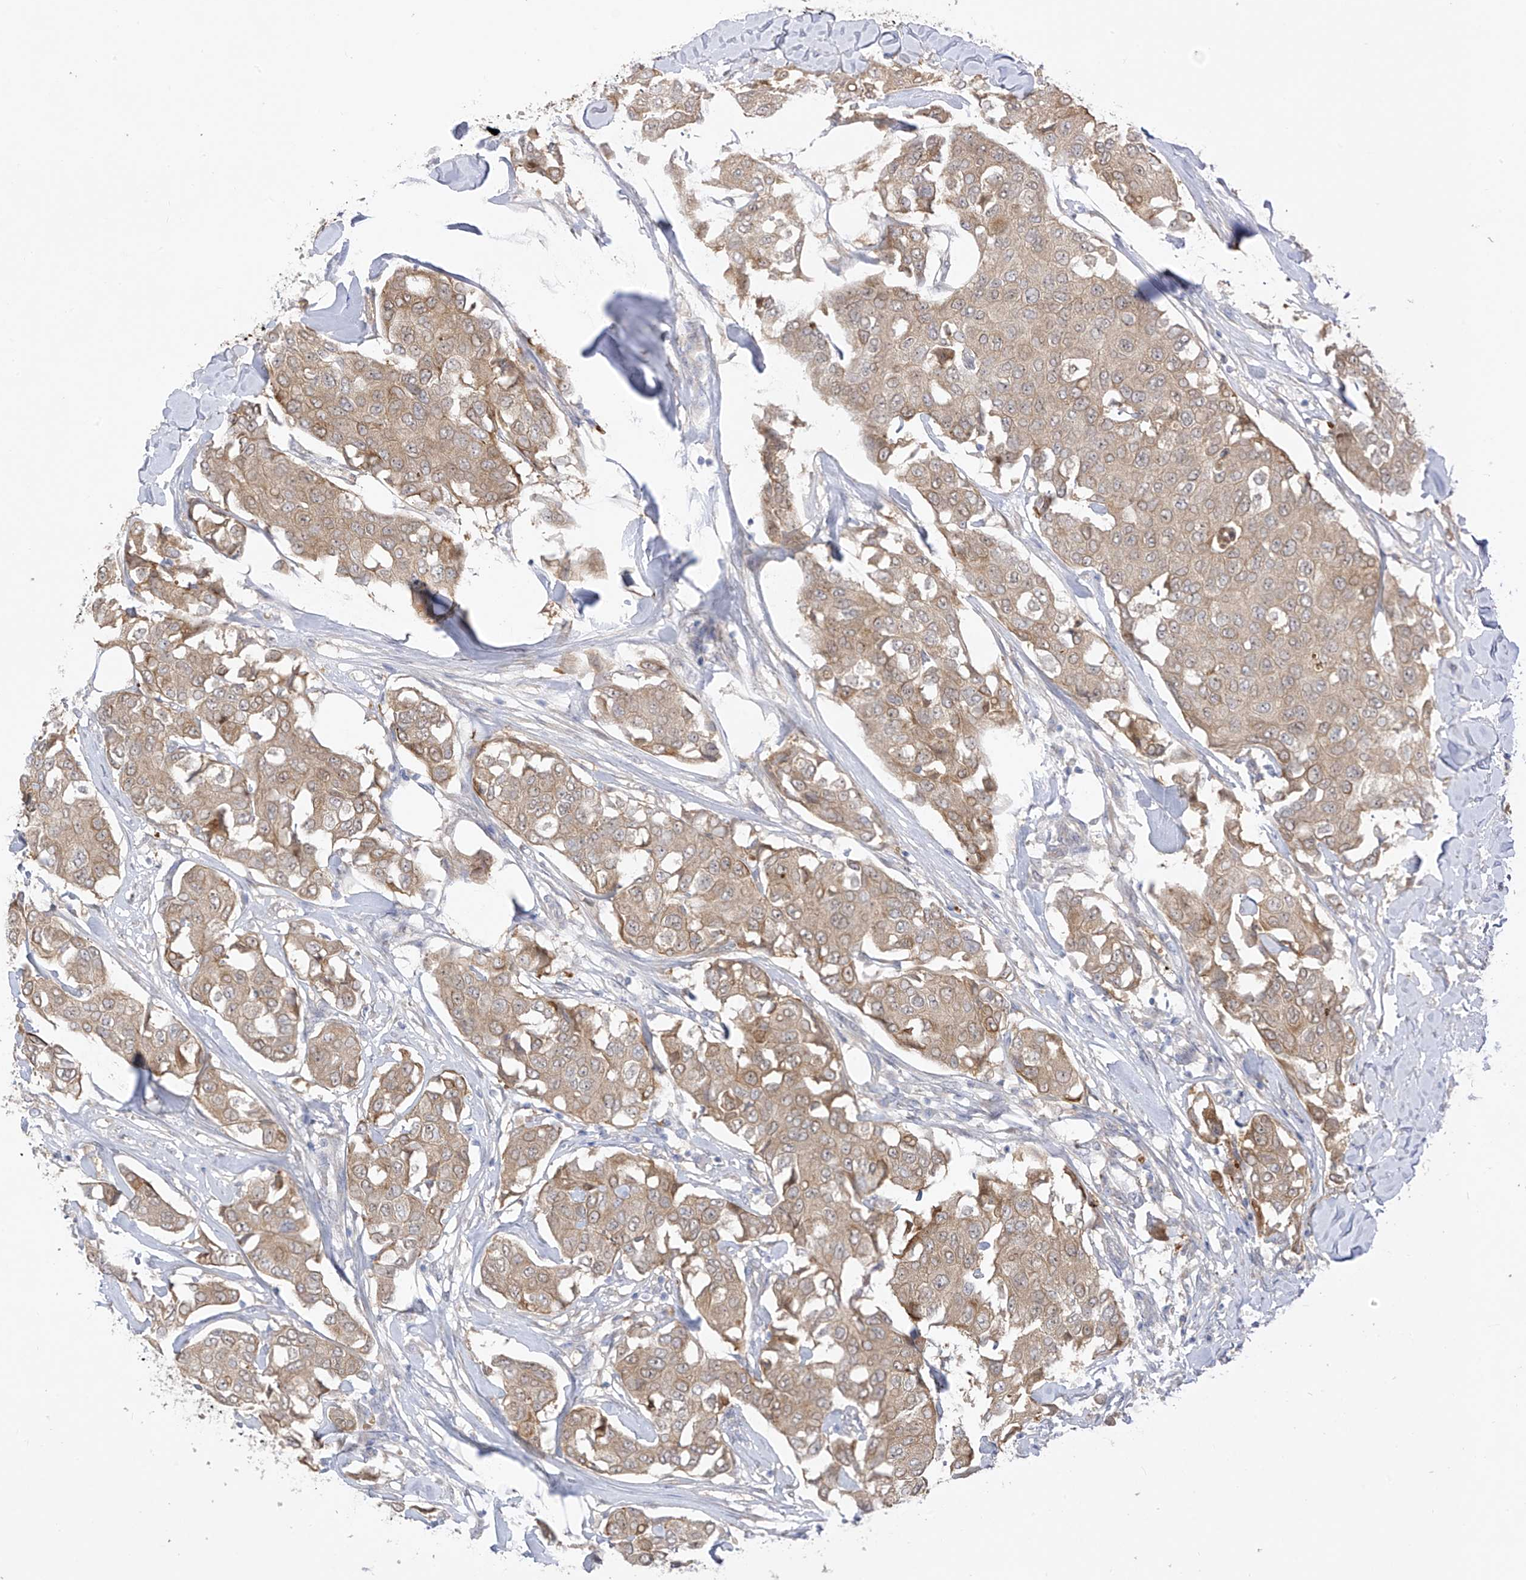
{"staining": {"intensity": "moderate", "quantity": ">75%", "location": "cytoplasmic/membranous"}, "tissue": "breast cancer", "cell_type": "Tumor cells", "image_type": "cancer", "snomed": [{"axis": "morphology", "description": "Duct carcinoma"}, {"axis": "topography", "description": "Breast"}], "caption": "The photomicrograph displays immunohistochemical staining of infiltrating ductal carcinoma (breast). There is moderate cytoplasmic/membranous staining is seen in approximately >75% of tumor cells. (Brightfield microscopy of DAB IHC at high magnification).", "gene": "EIPR1", "patient": {"sex": "female", "age": 80}}